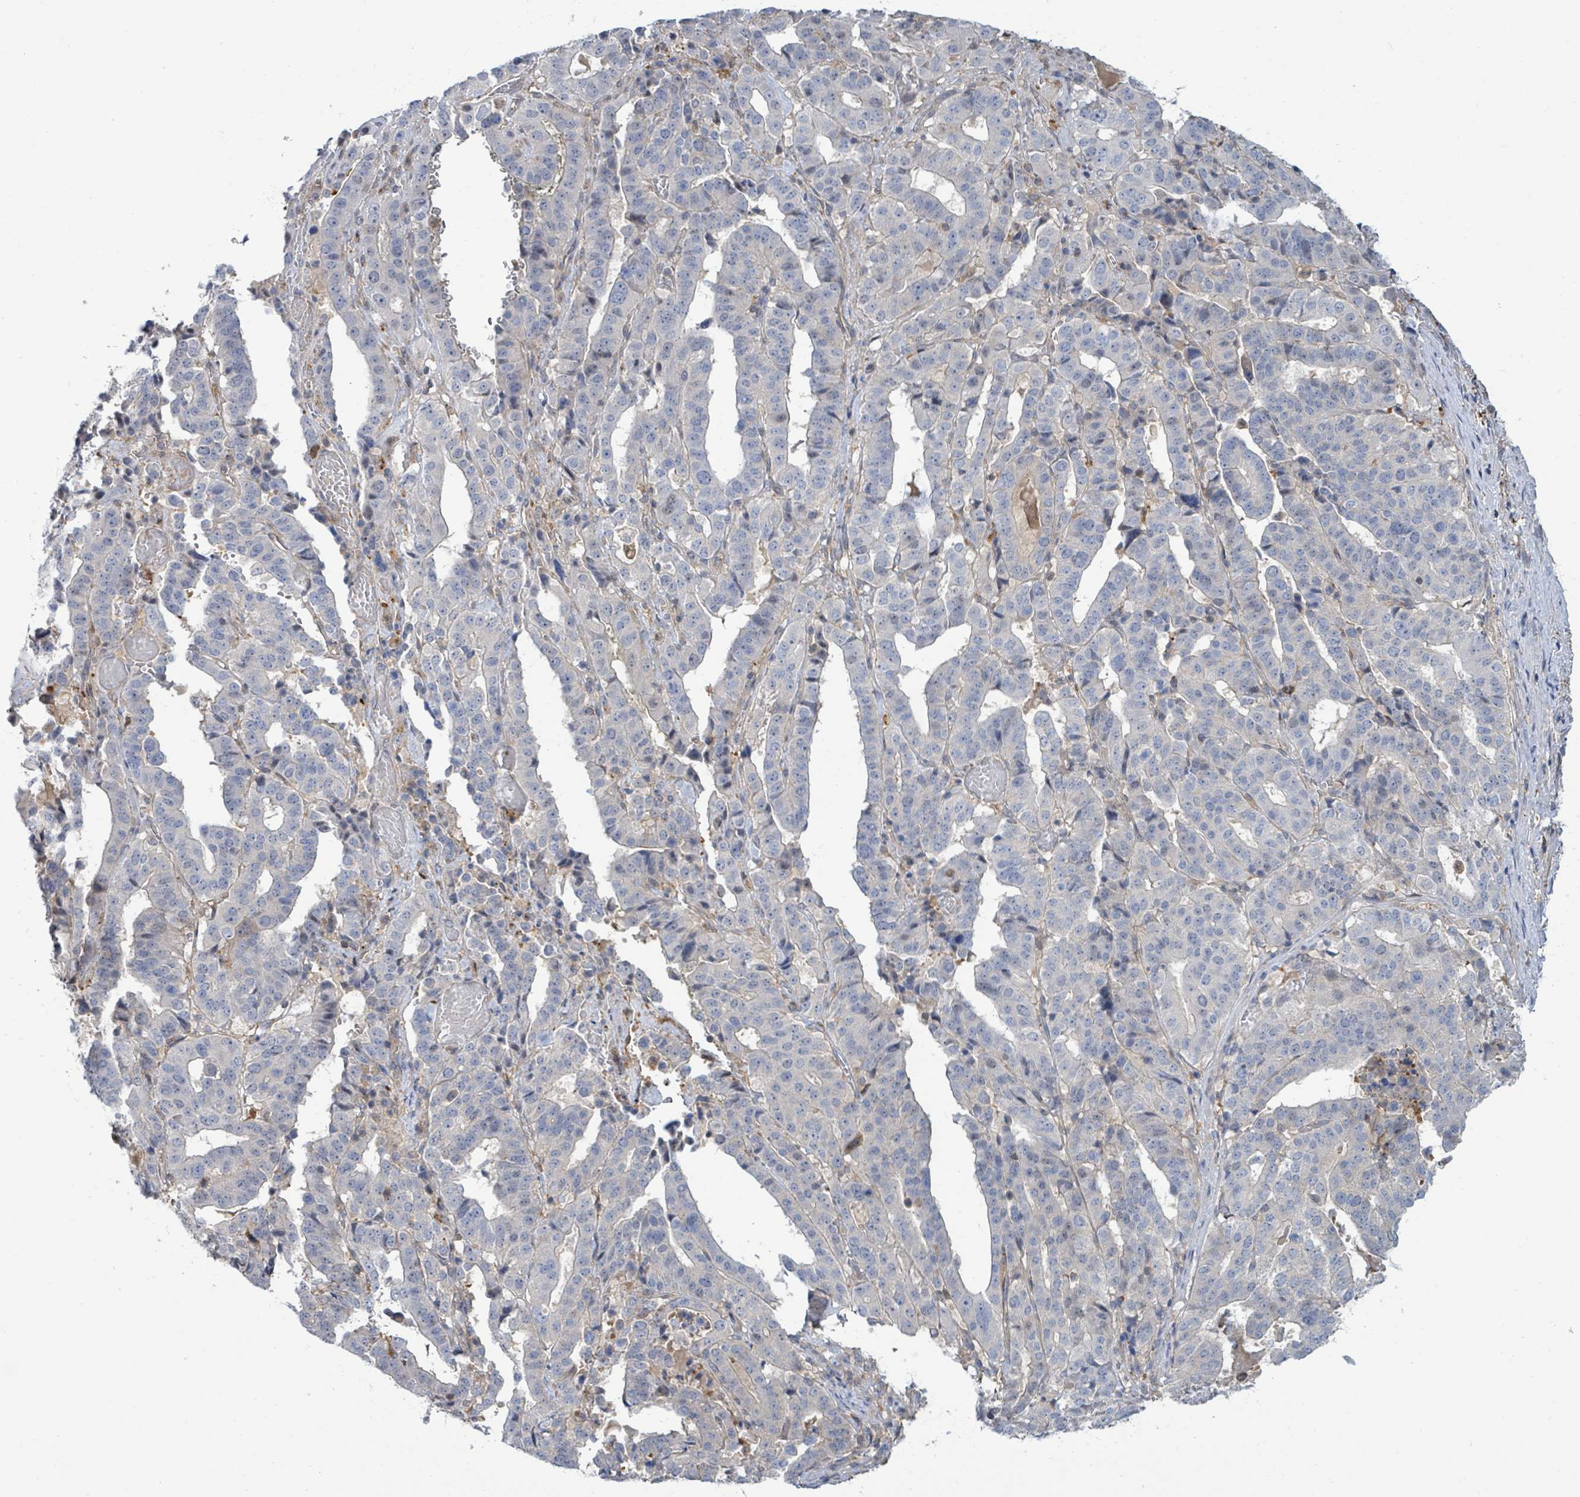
{"staining": {"intensity": "negative", "quantity": "none", "location": "none"}, "tissue": "stomach cancer", "cell_type": "Tumor cells", "image_type": "cancer", "snomed": [{"axis": "morphology", "description": "Adenocarcinoma, NOS"}, {"axis": "topography", "description": "Stomach"}], "caption": "Stomach adenocarcinoma was stained to show a protein in brown. There is no significant positivity in tumor cells.", "gene": "PGAM1", "patient": {"sex": "male", "age": 48}}